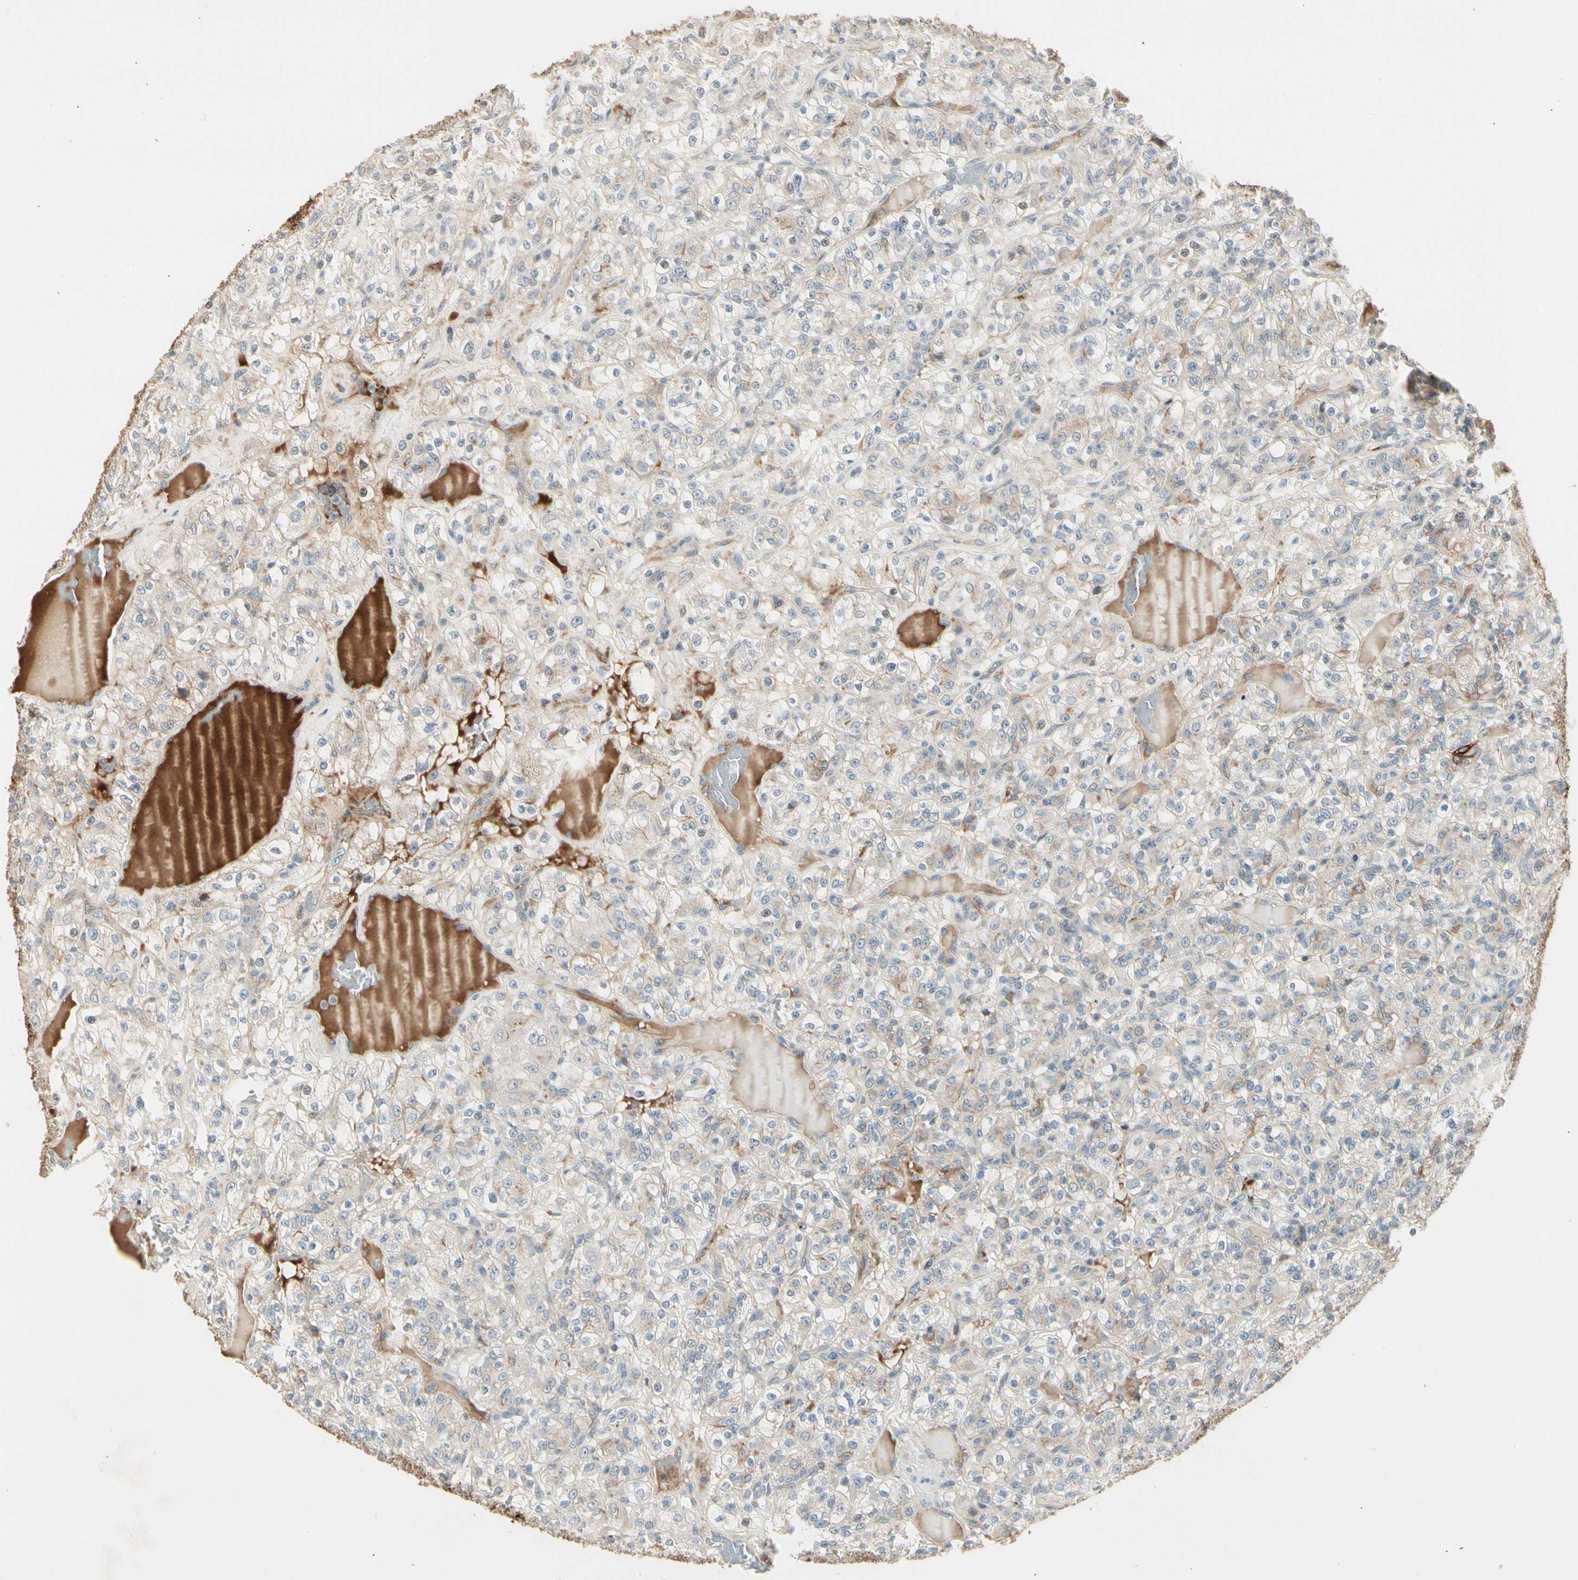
{"staining": {"intensity": "weak", "quantity": "25%-75%", "location": "cytoplasmic/membranous"}, "tissue": "renal cancer", "cell_type": "Tumor cells", "image_type": "cancer", "snomed": [{"axis": "morphology", "description": "Normal tissue, NOS"}, {"axis": "morphology", "description": "Adenocarcinoma, NOS"}, {"axis": "topography", "description": "Kidney"}], "caption": "Human adenocarcinoma (renal) stained with a brown dye displays weak cytoplasmic/membranous positive staining in about 25%-75% of tumor cells.", "gene": "SKIL", "patient": {"sex": "female", "age": 72}}